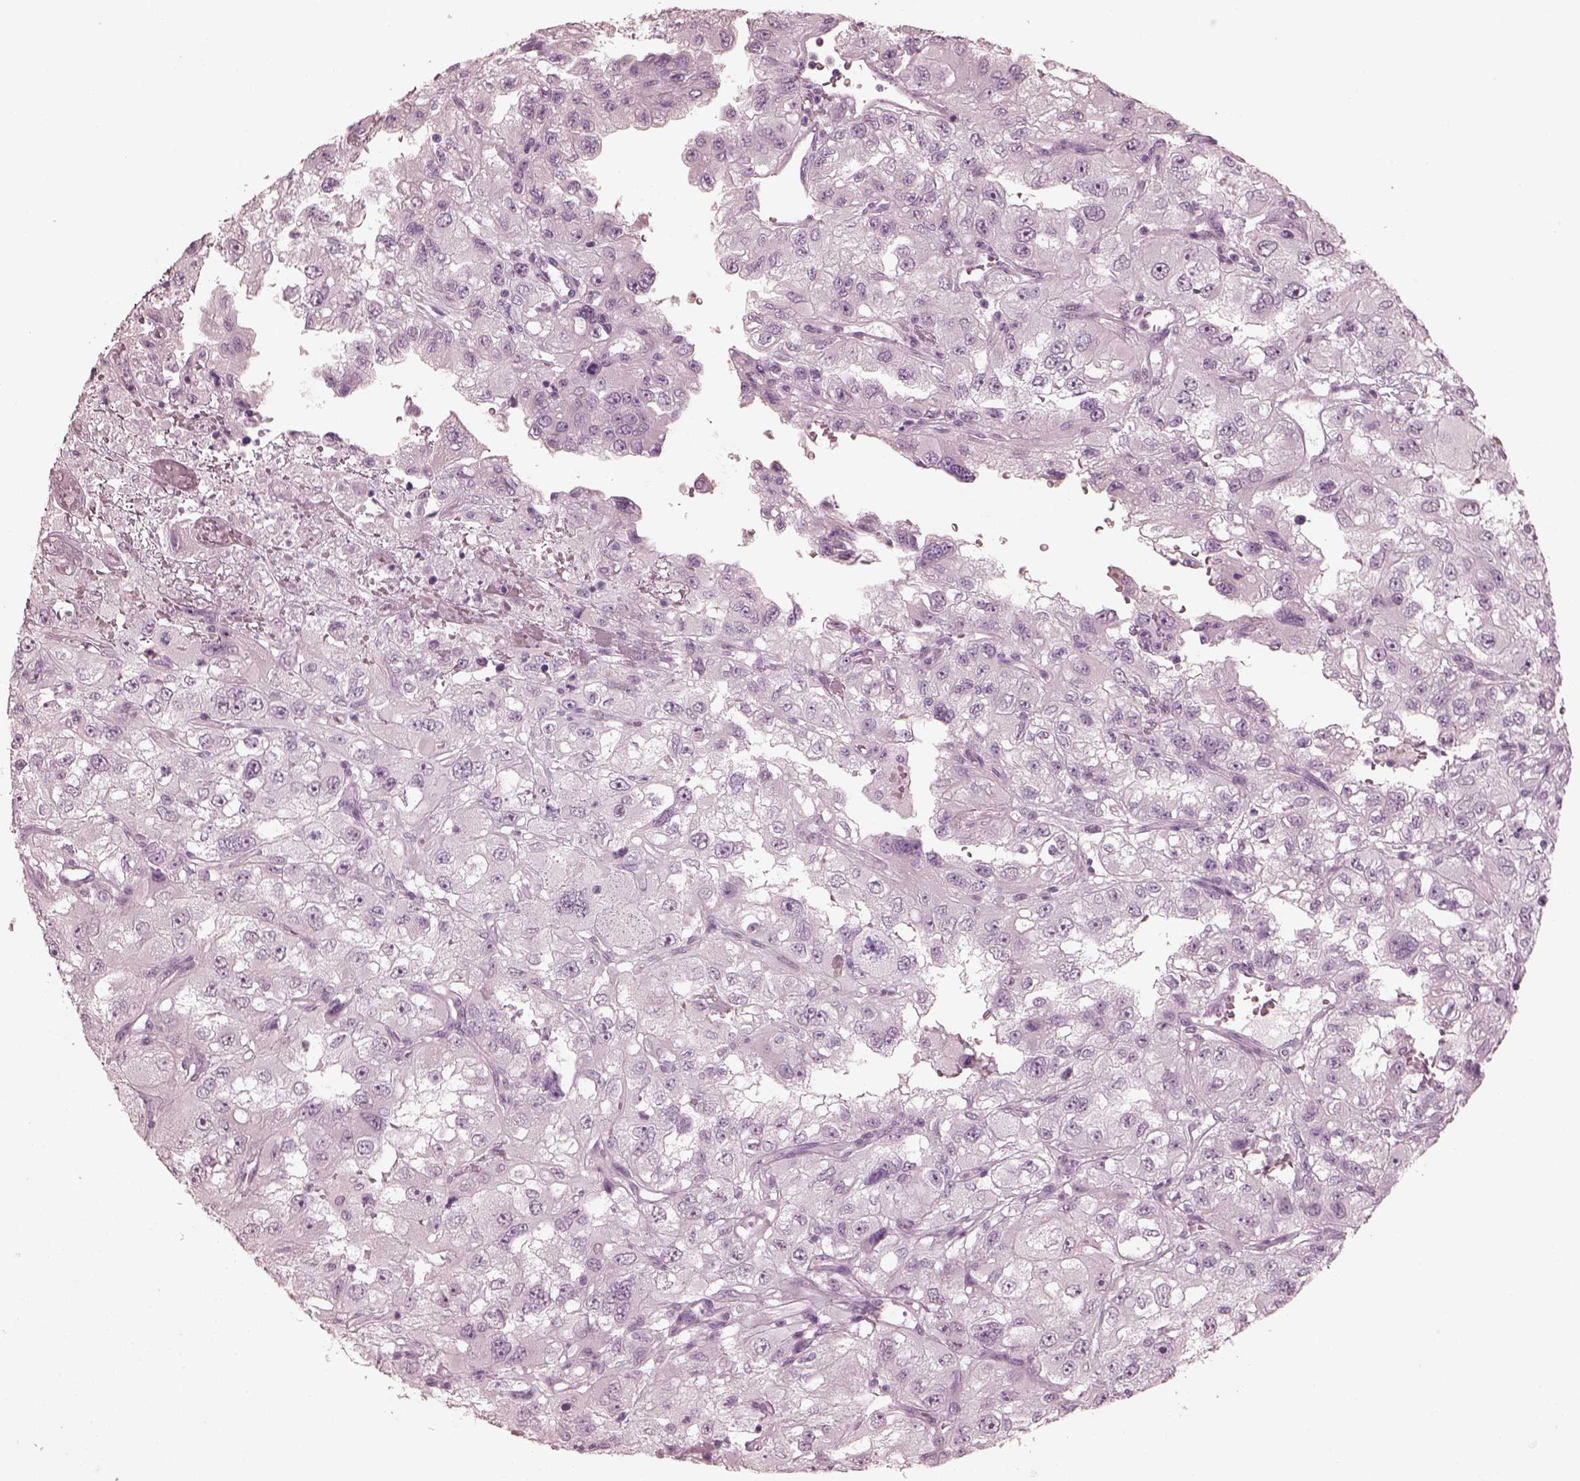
{"staining": {"intensity": "negative", "quantity": "none", "location": "none"}, "tissue": "renal cancer", "cell_type": "Tumor cells", "image_type": "cancer", "snomed": [{"axis": "morphology", "description": "Adenocarcinoma, NOS"}, {"axis": "topography", "description": "Kidney"}], "caption": "Protein analysis of renal cancer (adenocarcinoma) reveals no significant staining in tumor cells. (DAB (3,3'-diaminobenzidine) immunohistochemistry, high magnification).", "gene": "C2orf81", "patient": {"sex": "male", "age": 64}}